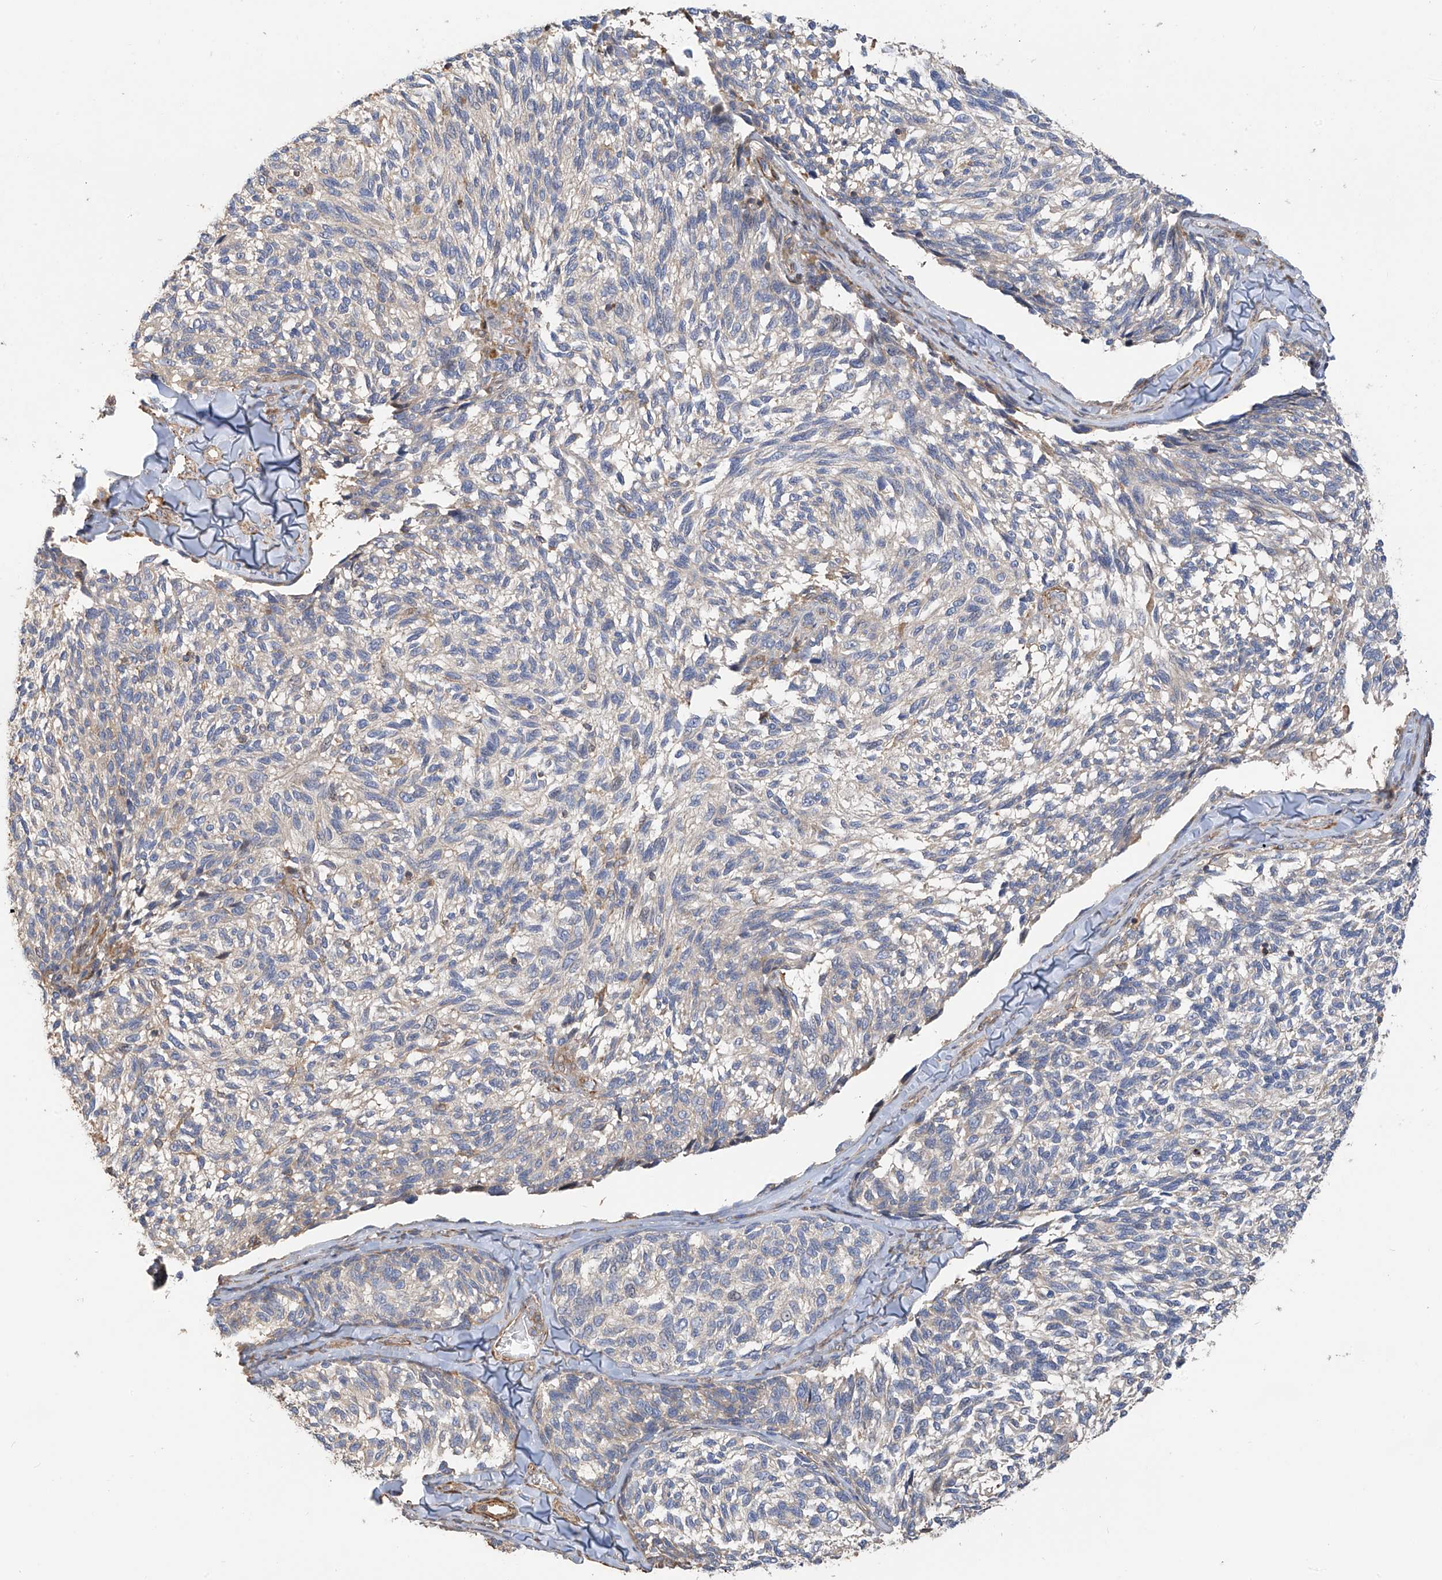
{"staining": {"intensity": "moderate", "quantity": "<25%", "location": "cytoplasmic/membranous"}, "tissue": "melanoma", "cell_type": "Tumor cells", "image_type": "cancer", "snomed": [{"axis": "morphology", "description": "Malignant melanoma, NOS"}, {"axis": "topography", "description": "Skin"}], "caption": "Tumor cells reveal moderate cytoplasmic/membranous positivity in approximately <25% of cells in melanoma. (brown staining indicates protein expression, while blue staining denotes nuclei).", "gene": "SLC43A3", "patient": {"sex": "female", "age": 73}}